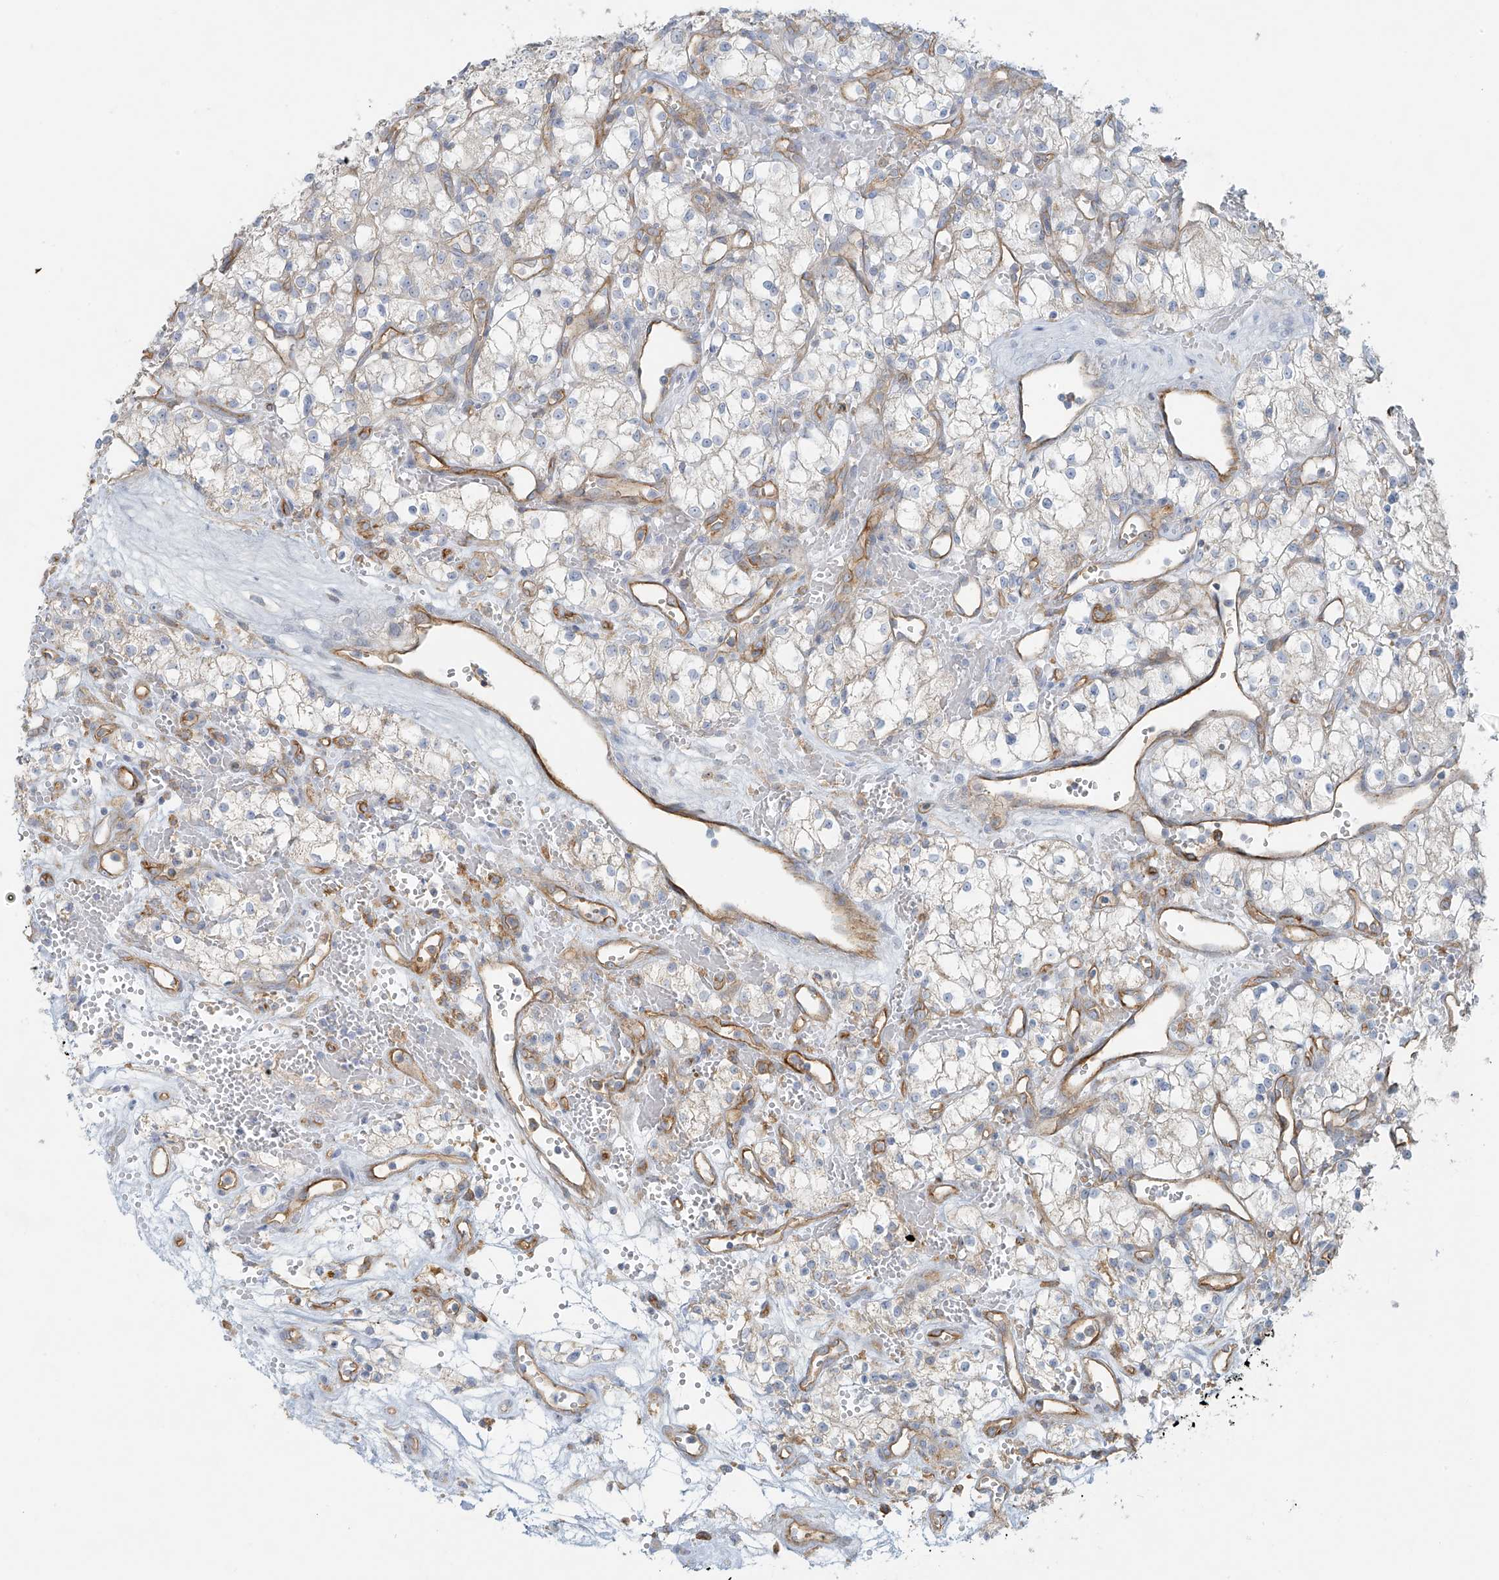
{"staining": {"intensity": "negative", "quantity": "none", "location": "none"}, "tissue": "renal cancer", "cell_type": "Tumor cells", "image_type": "cancer", "snomed": [{"axis": "morphology", "description": "Adenocarcinoma, NOS"}, {"axis": "topography", "description": "Kidney"}], "caption": "Micrograph shows no significant protein expression in tumor cells of renal adenocarcinoma.", "gene": "VAMP5", "patient": {"sex": "male", "age": 59}}